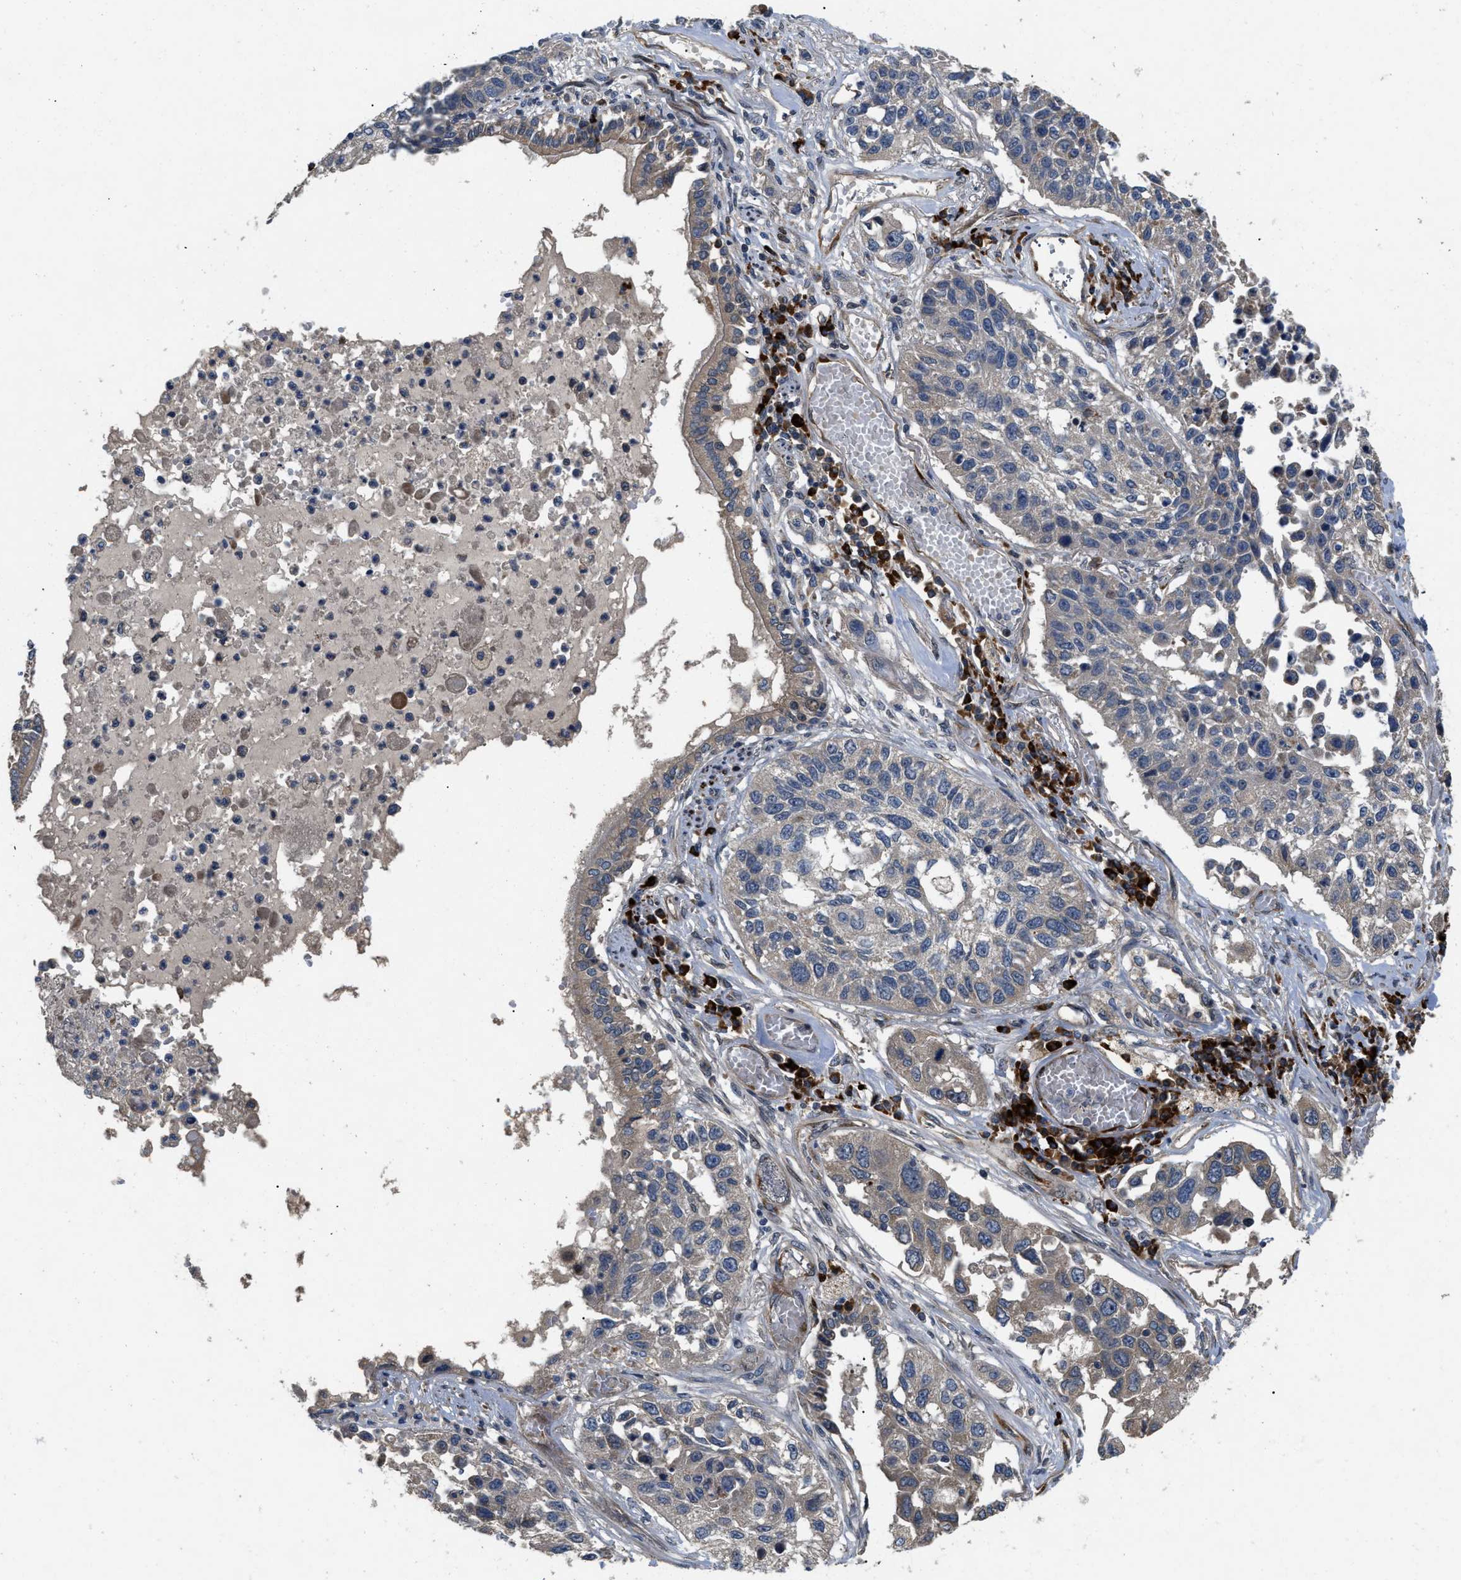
{"staining": {"intensity": "negative", "quantity": "none", "location": "none"}, "tissue": "lung cancer", "cell_type": "Tumor cells", "image_type": "cancer", "snomed": [{"axis": "morphology", "description": "Squamous cell carcinoma, NOS"}, {"axis": "topography", "description": "Lung"}], "caption": "DAB immunohistochemical staining of lung cancer shows no significant positivity in tumor cells. (Immunohistochemistry, brightfield microscopy, high magnification).", "gene": "HSPA12B", "patient": {"sex": "male", "age": 71}}